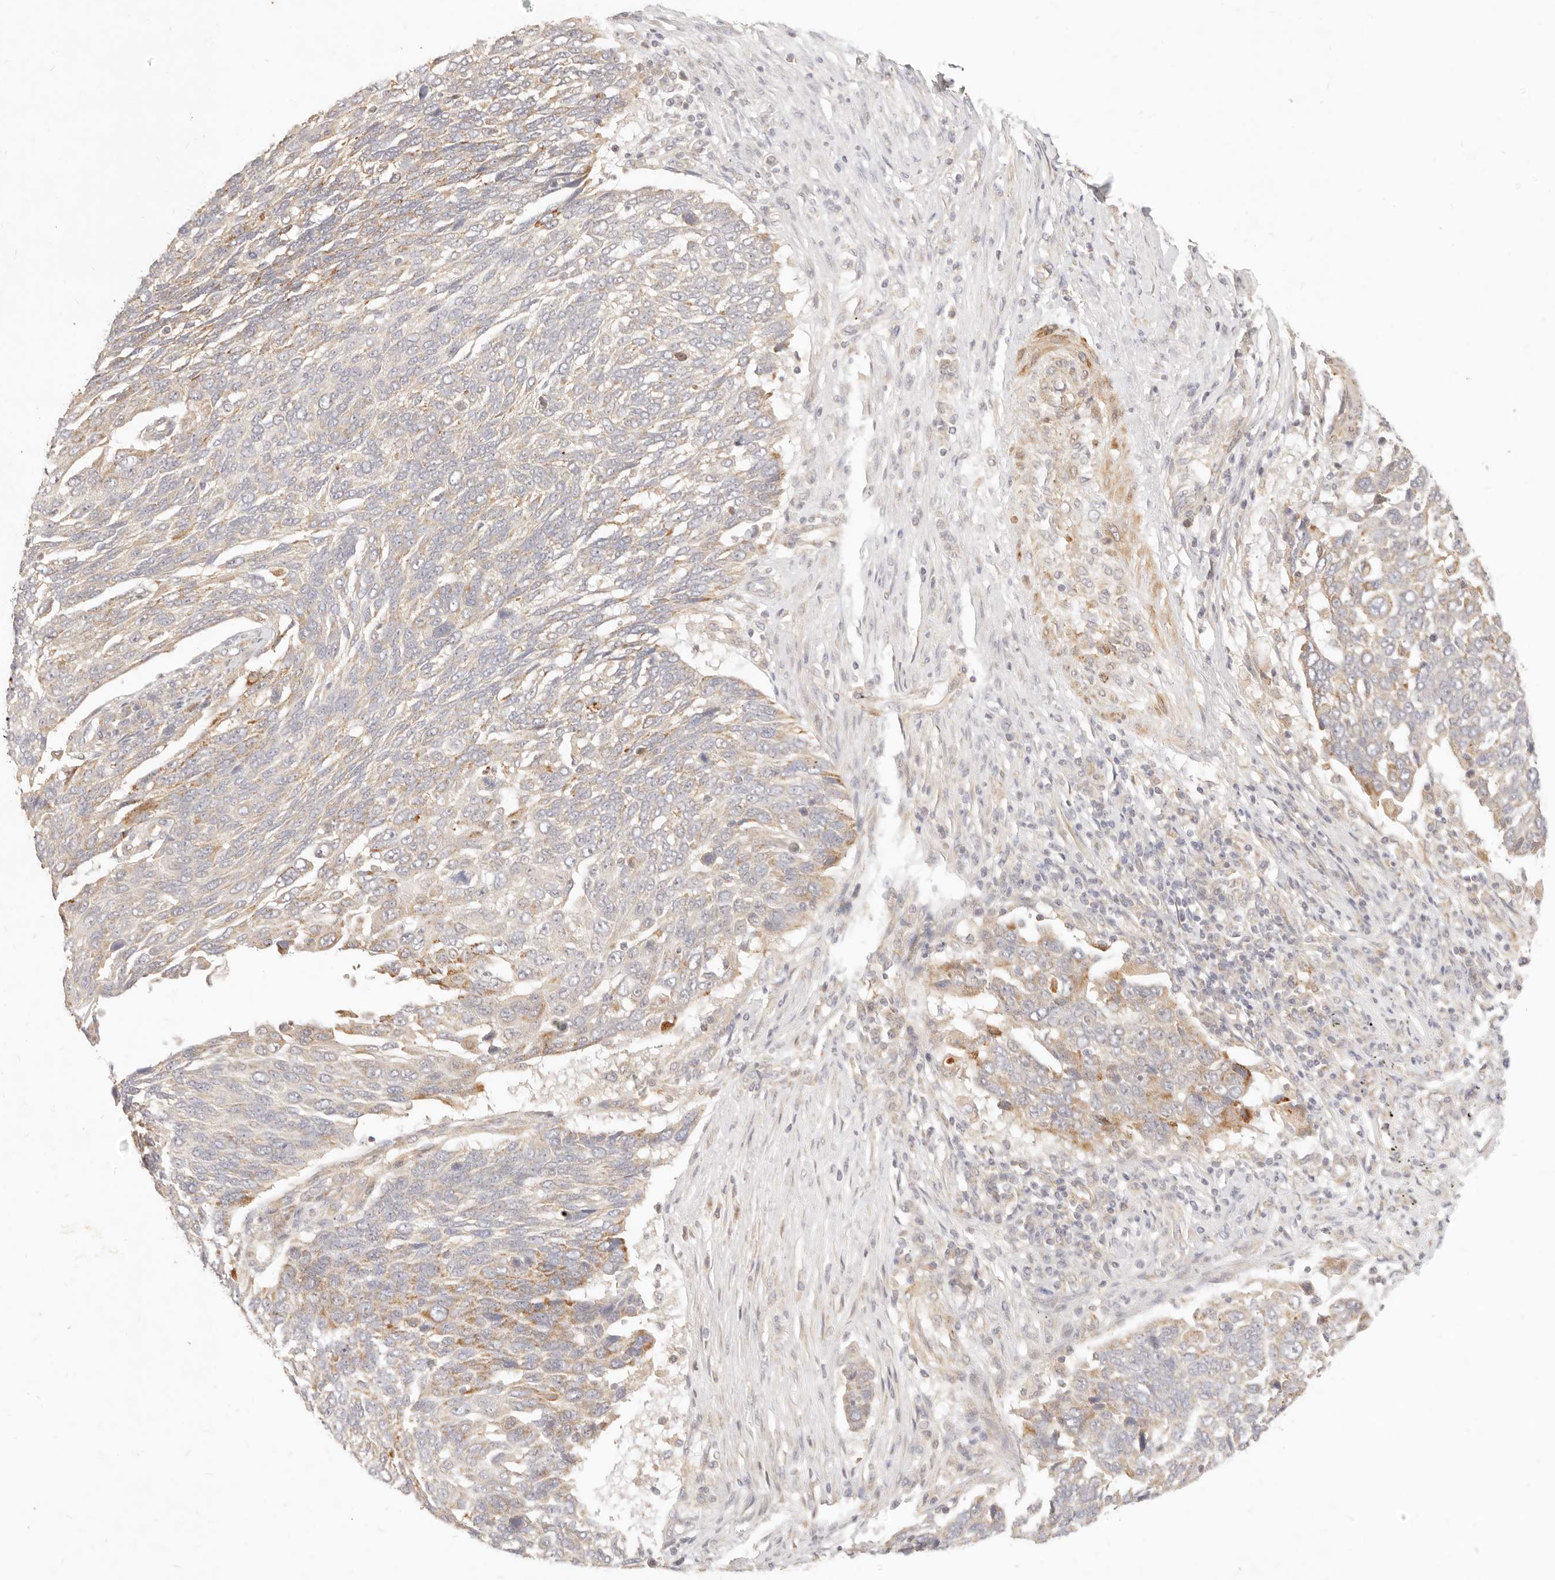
{"staining": {"intensity": "moderate", "quantity": "<25%", "location": "cytoplasmic/membranous"}, "tissue": "lung cancer", "cell_type": "Tumor cells", "image_type": "cancer", "snomed": [{"axis": "morphology", "description": "Squamous cell carcinoma, NOS"}, {"axis": "topography", "description": "Lung"}], "caption": "Immunohistochemical staining of human lung cancer reveals low levels of moderate cytoplasmic/membranous protein positivity in approximately <25% of tumor cells. The staining was performed using DAB (3,3'-diaminobenzidine), with brown indicating positive protein expression. Nuclei are stained blue with hematoxylin.", "gene": "RUBCNL", "patient": {"sex": "male", "age": 66}}